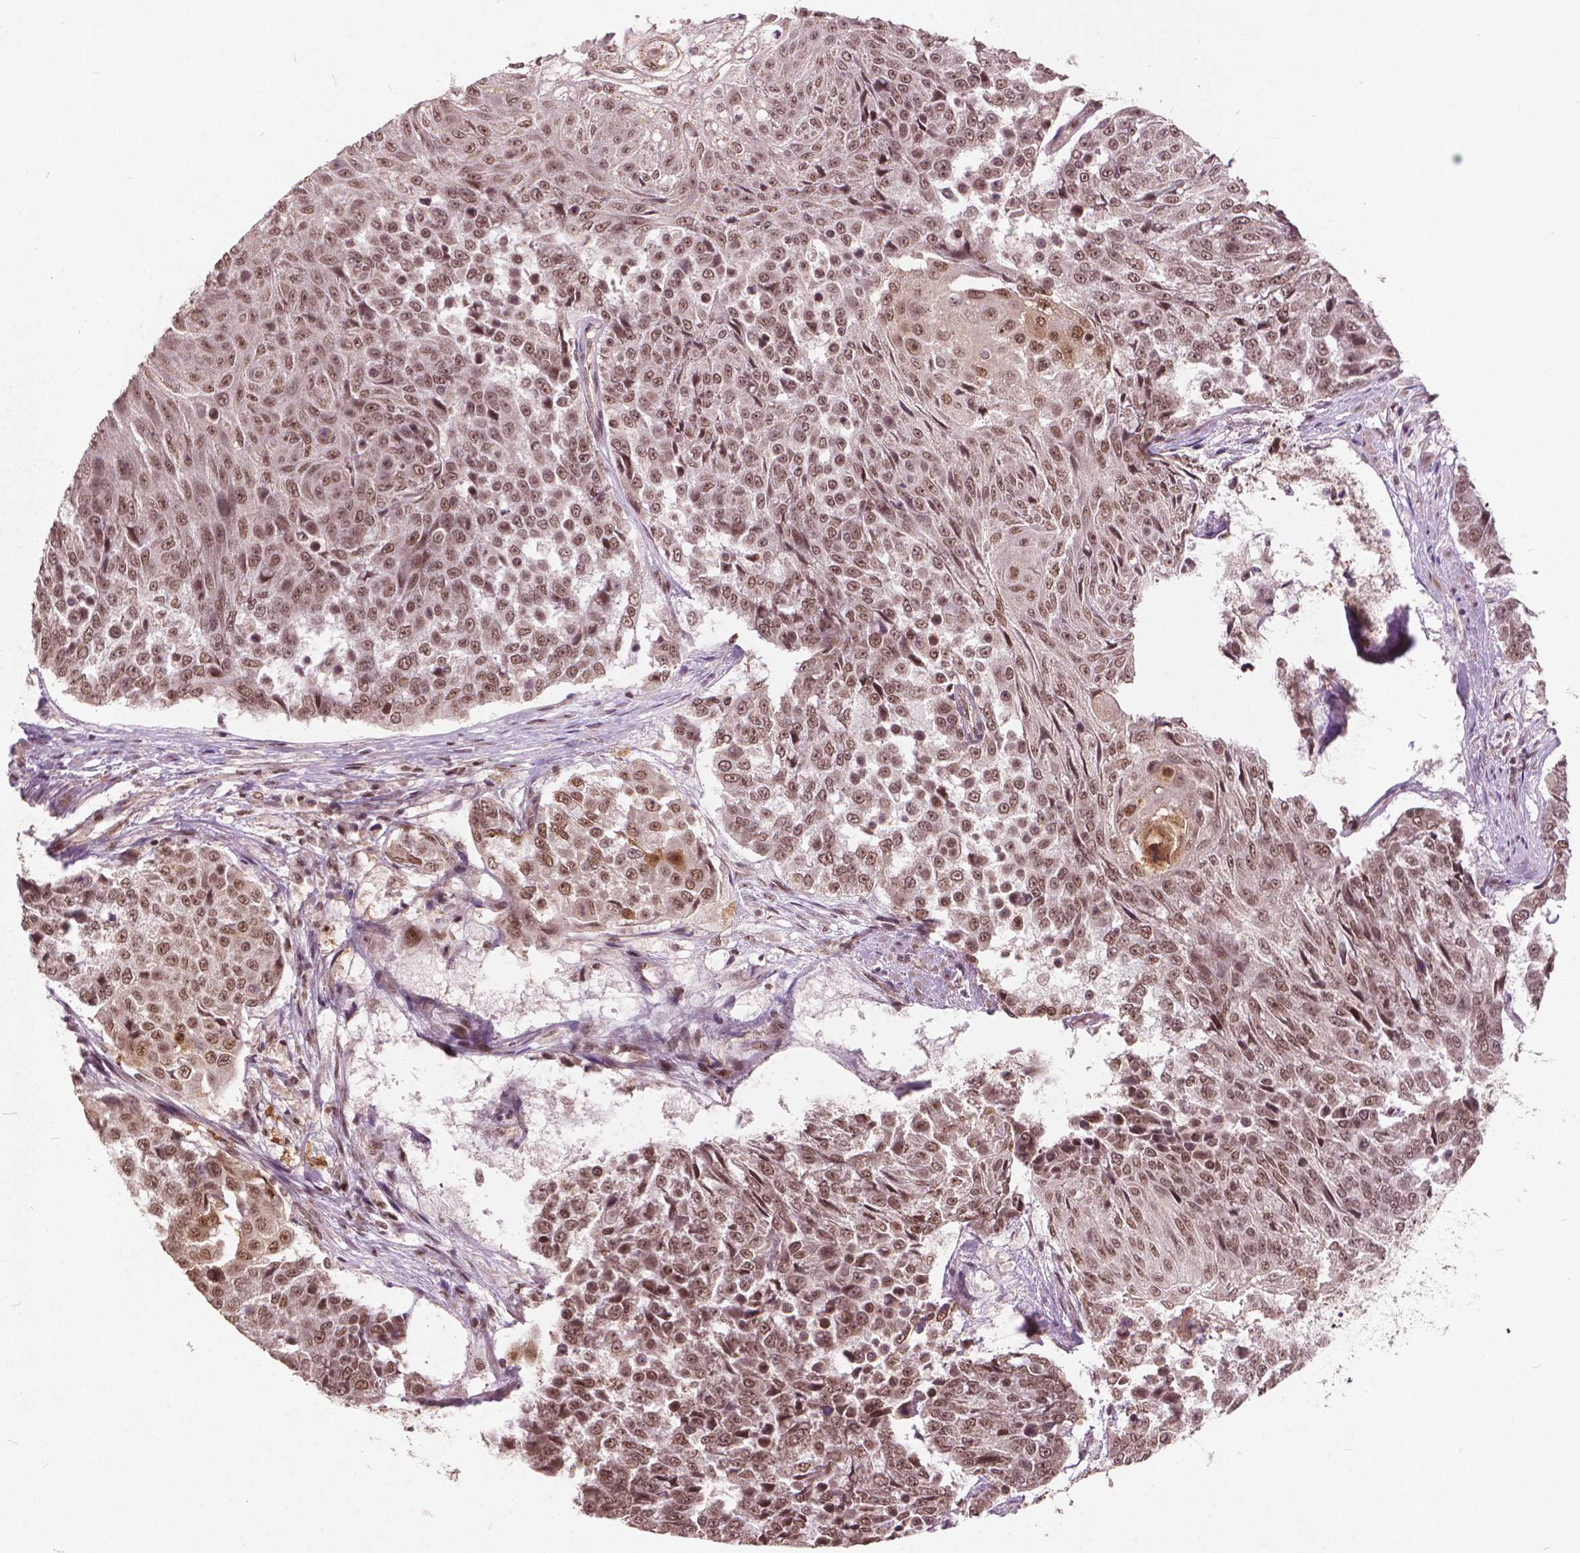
{"staining": {"intensity": "moderate", "quantity": ">75%", "location": "cytoplasmic/membranous,nuclear"}, "tissue": "urothelial cancer", "cell_type": "Tumor cells", "image_type": "cancer", "snomed": [{"axis": "morphology", "description": "Urothelial carcinoma, High grade"}, {"axis": "topography", "description": "Urinary bladder"}], "caption": "High-magnification brightfield microscopy of urothelial cancer stained with DAB (3,3'-diaminobenzidine) (brown) and counterstained with hematoxylin (blue). tumor cells exhibit moderate cytoplasmic/membranous and nuclear positivity is appreciated in about>75% of cells.", "gene": "GPS2", "patient": {"sex": "female", "age": 63}}